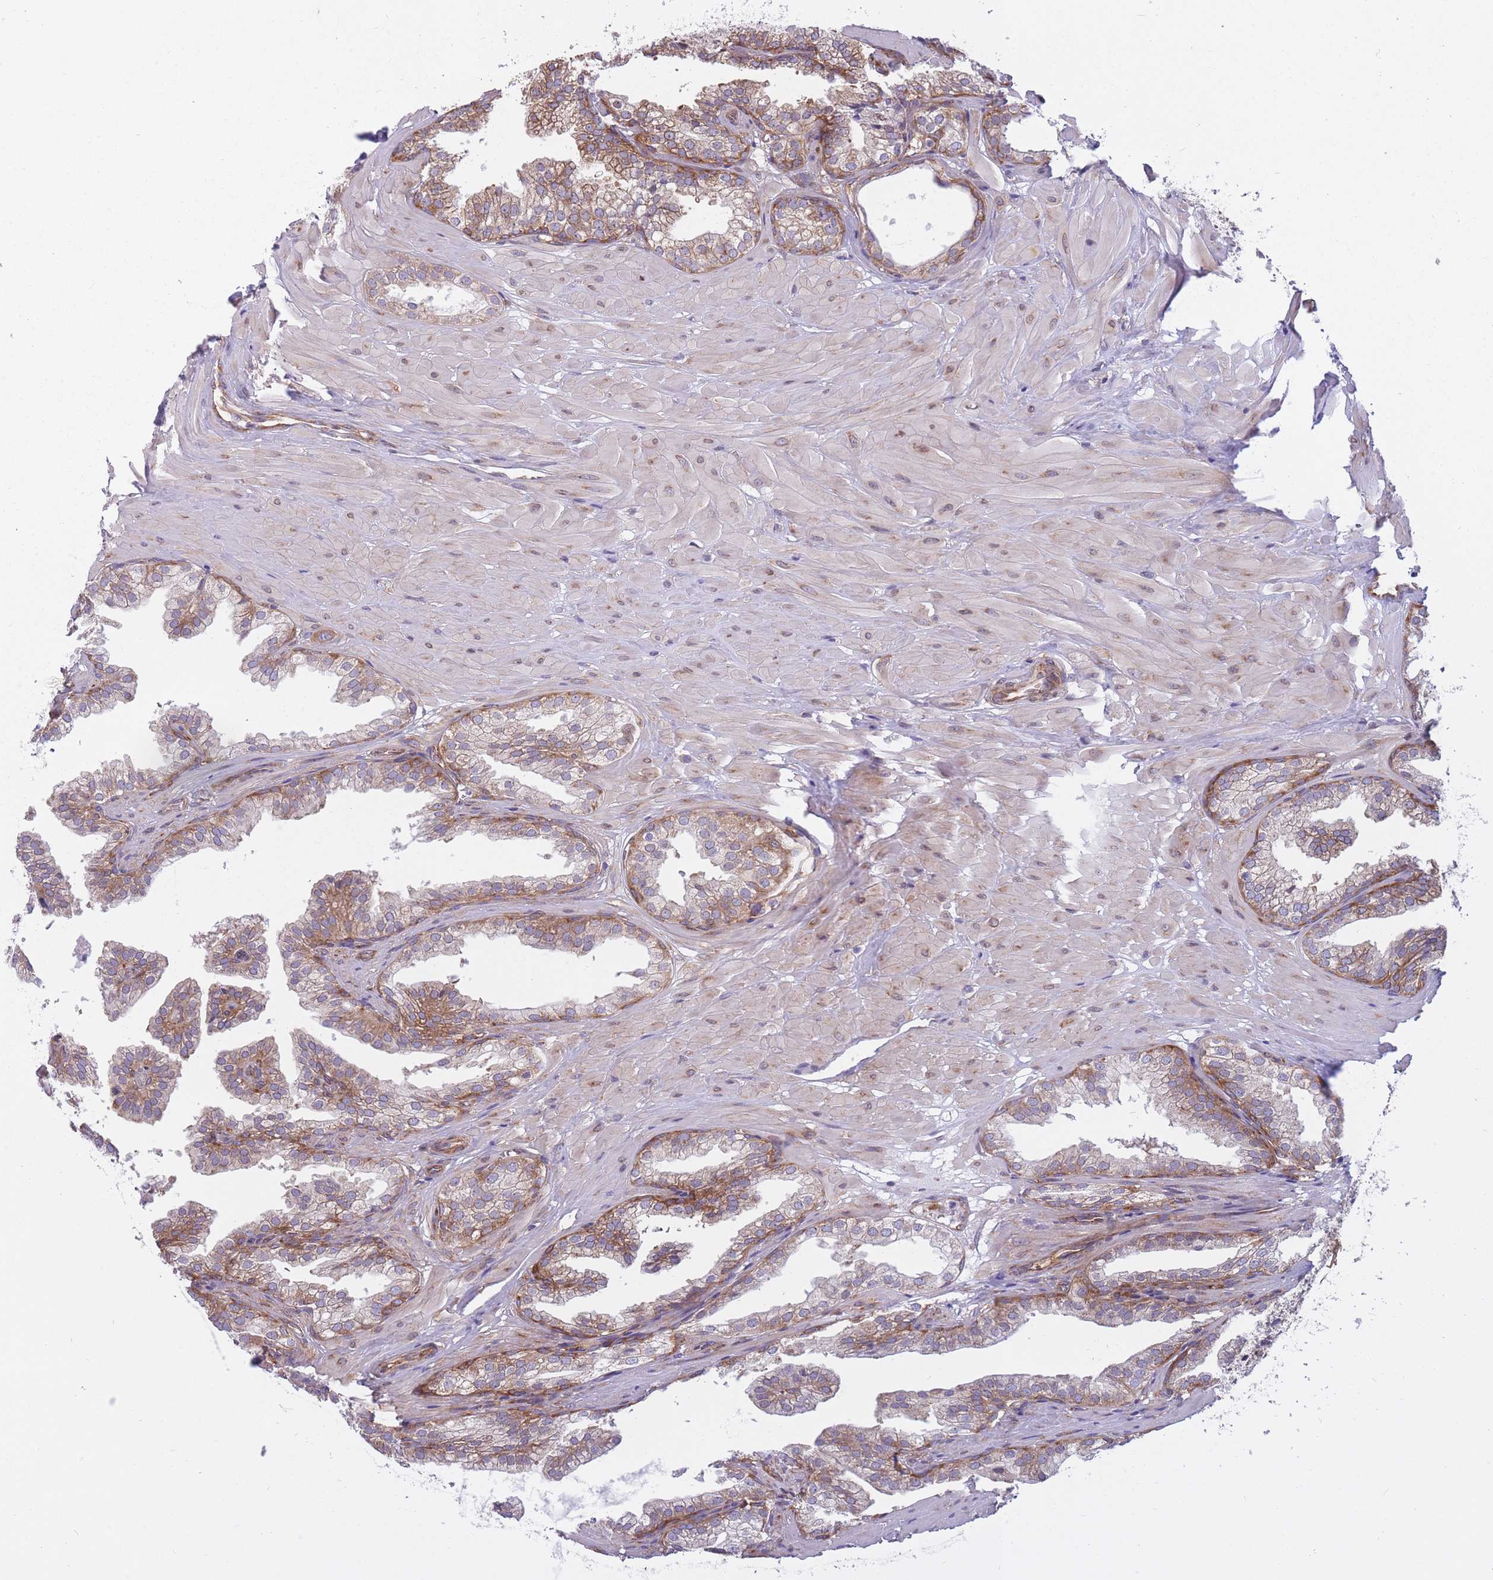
{"staining": {"intensity": "moderate", "quantity": ">75%", "location": "cytoplasmic/membranous"}, "tissue": "prostate", "cell_type": "Glandular cells", "image_type": "normal", "snomed": [{"axis": "morphology", "description": "Normal tissue, NOS"}, {"axis": "topography", "description": "Prostate"}, {"axis": "topography", "description": "Peripheral nerve tissue"}], "caption": "A high-resolution image shows IHC staining of unremarkable prostate, which exhibits moderate cytoplasmic/membranous positivity in about >75% of glandular cells.", "gene": "CCDC124", "patient": {"sex": "male", "age": 55}}